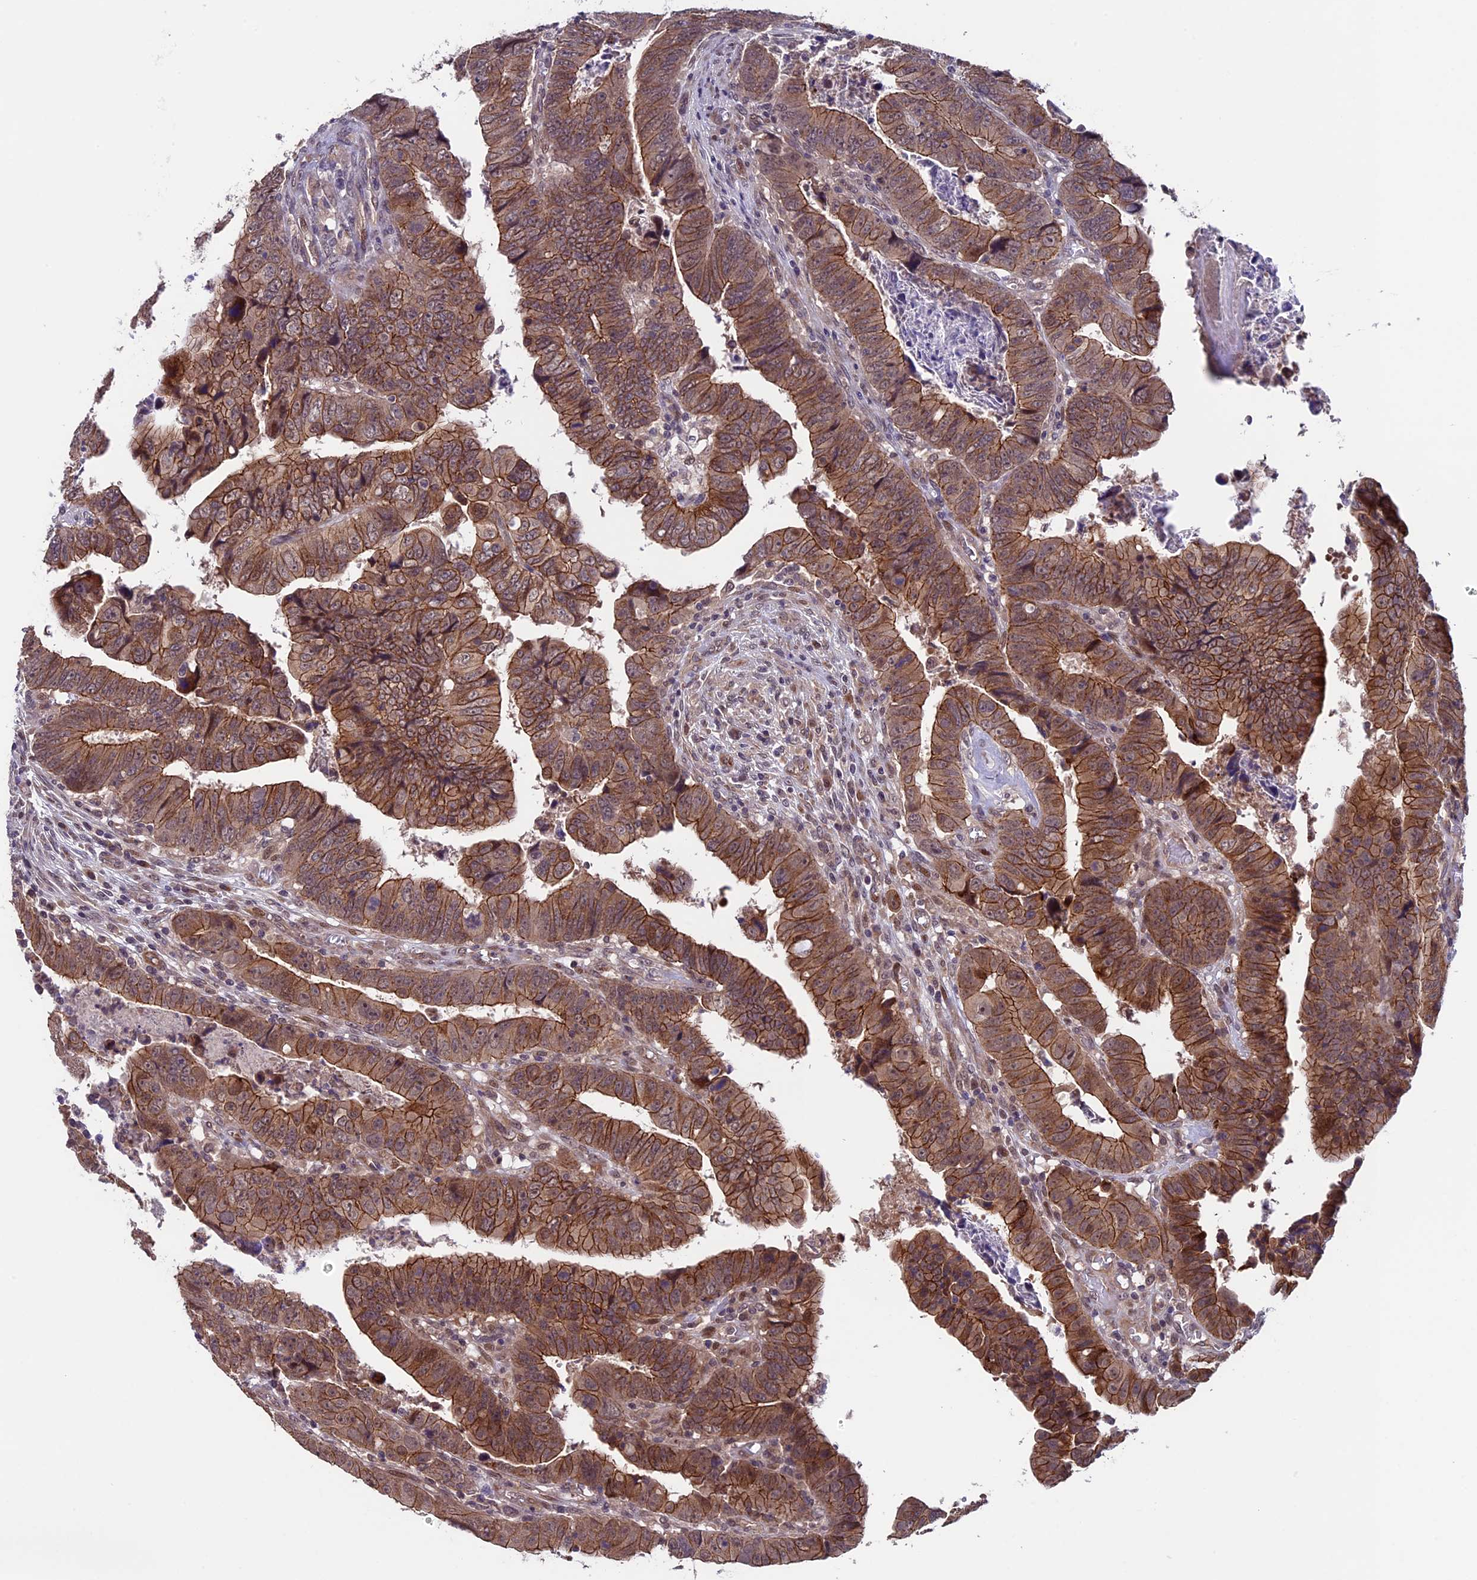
{"staining": {"intensity": "moderate", "quantity": ">75%", "location": "cytoplasmic/membranous"}, "tissue": "colorectal cancer", "cell_type": "Tumor cells", "image_type": "cancer", "snomed": [{"axis": "morphology", "description": "Normal tissue, NOS"}, {"axis": "morphology", "description": "Adenocarcinoma, NOS"}, {"axis": "topography", "description": "Rectum"}], "caption": "The histopathology image reveals staining of colorectal cancer (adenocarcinoma), revealing moderate cytoplasmic/membranous protein expression (brown color) within tumor cells.", "gene": "SIPA1L3", "patient": {"sex": "female", "age": 65}}